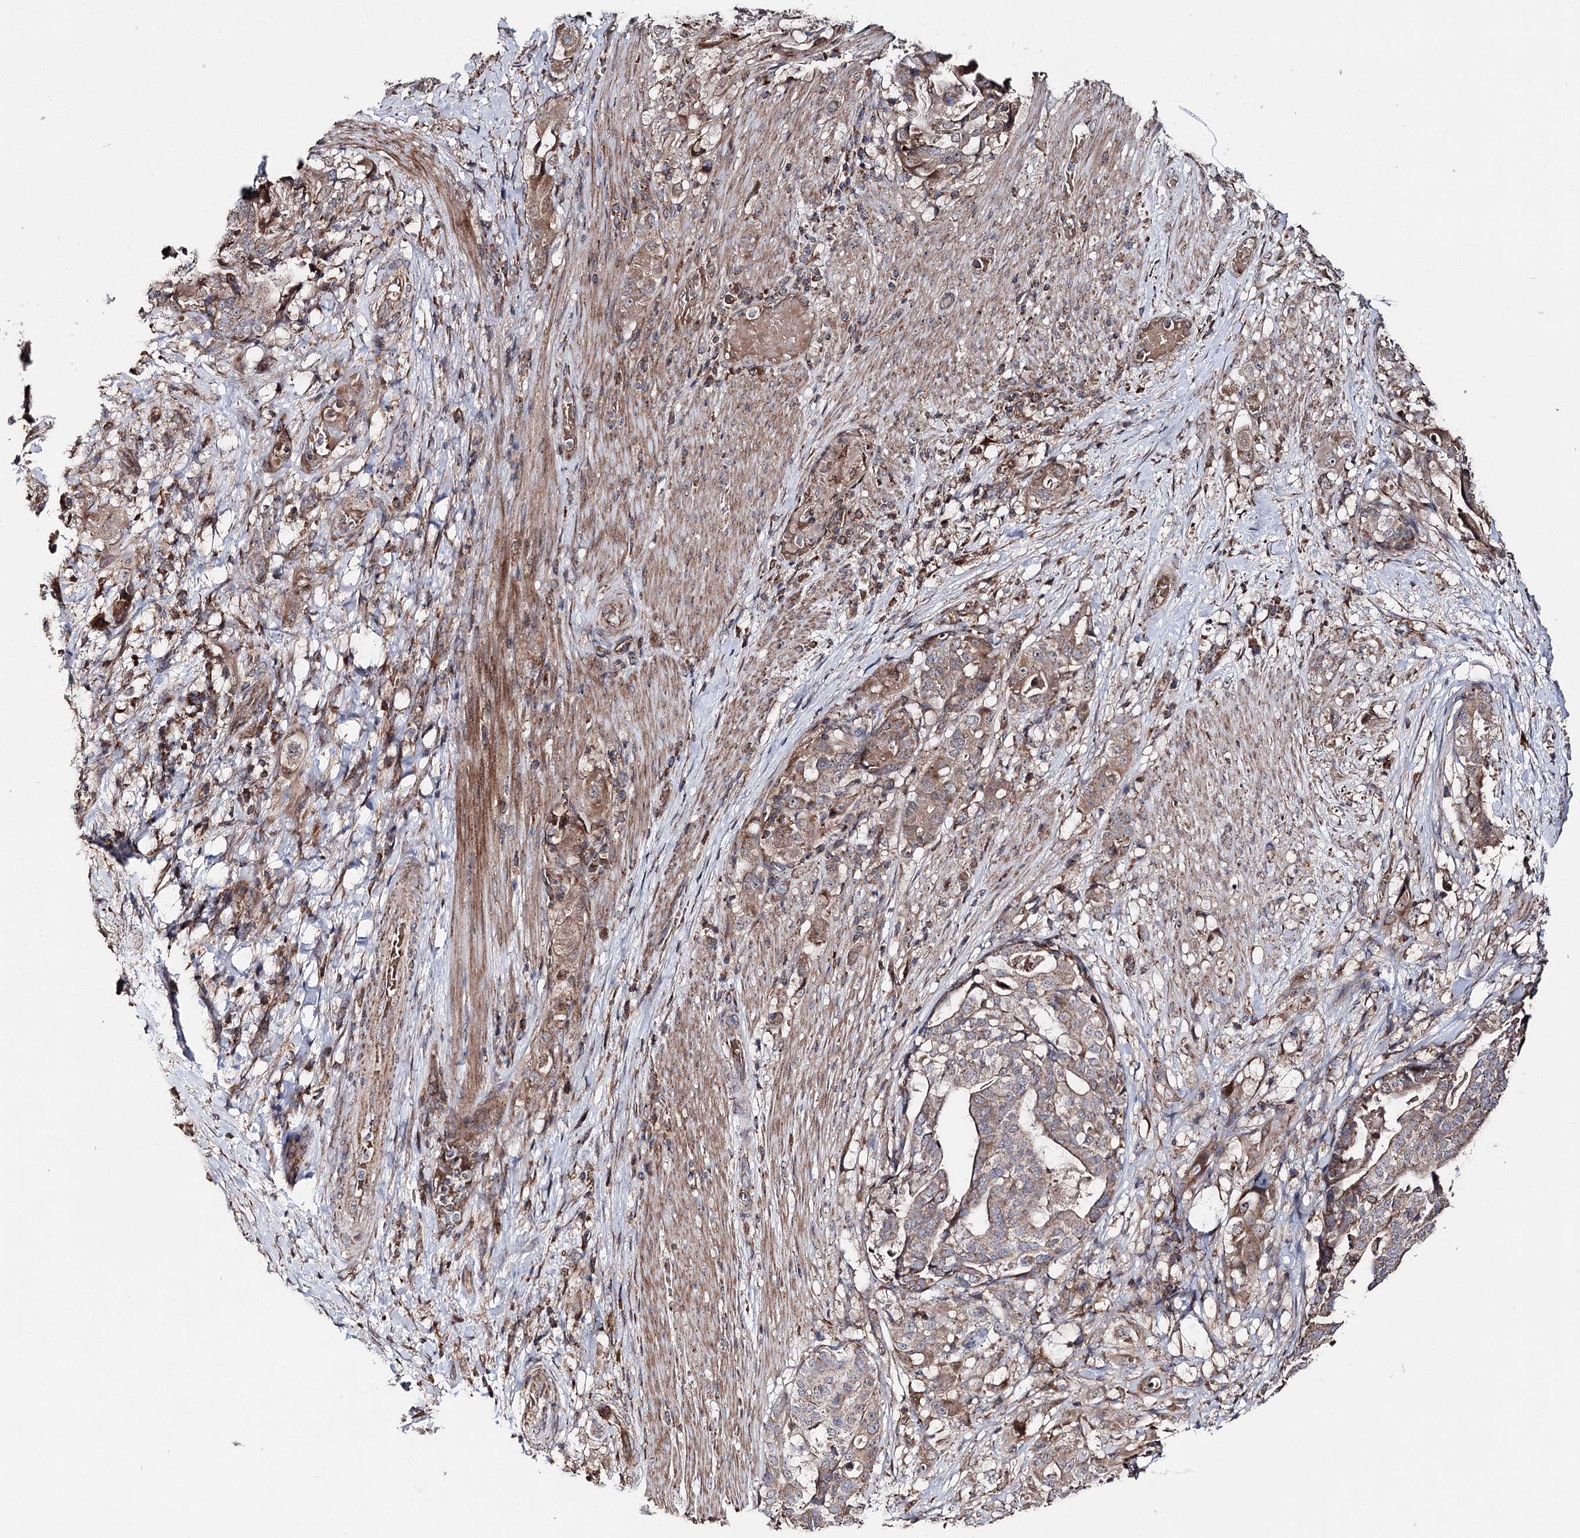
{"staining": {"intensity": "weak", "quantity": ">75%", "location": "cytoplasmic/membranous"}, "tissue": "stomach cancer", "cell_type": "Tumor cells", "image_type": "cancer", "snomed": [{"axis": "morphology", "description": "Adenocarcinoma, NOS"}, {"axis": "topography", "description": "Stomach"}], "caption": "Tumor cells display low levels of weak cytoplasmic/membranous expression in approximately >75% of cells in stomach cancer. The protein of interest is shown in brown color, while the nuclei are stained blue.", "gene": "MINDY3", "patient": {"sex": "male", "age": 48}}